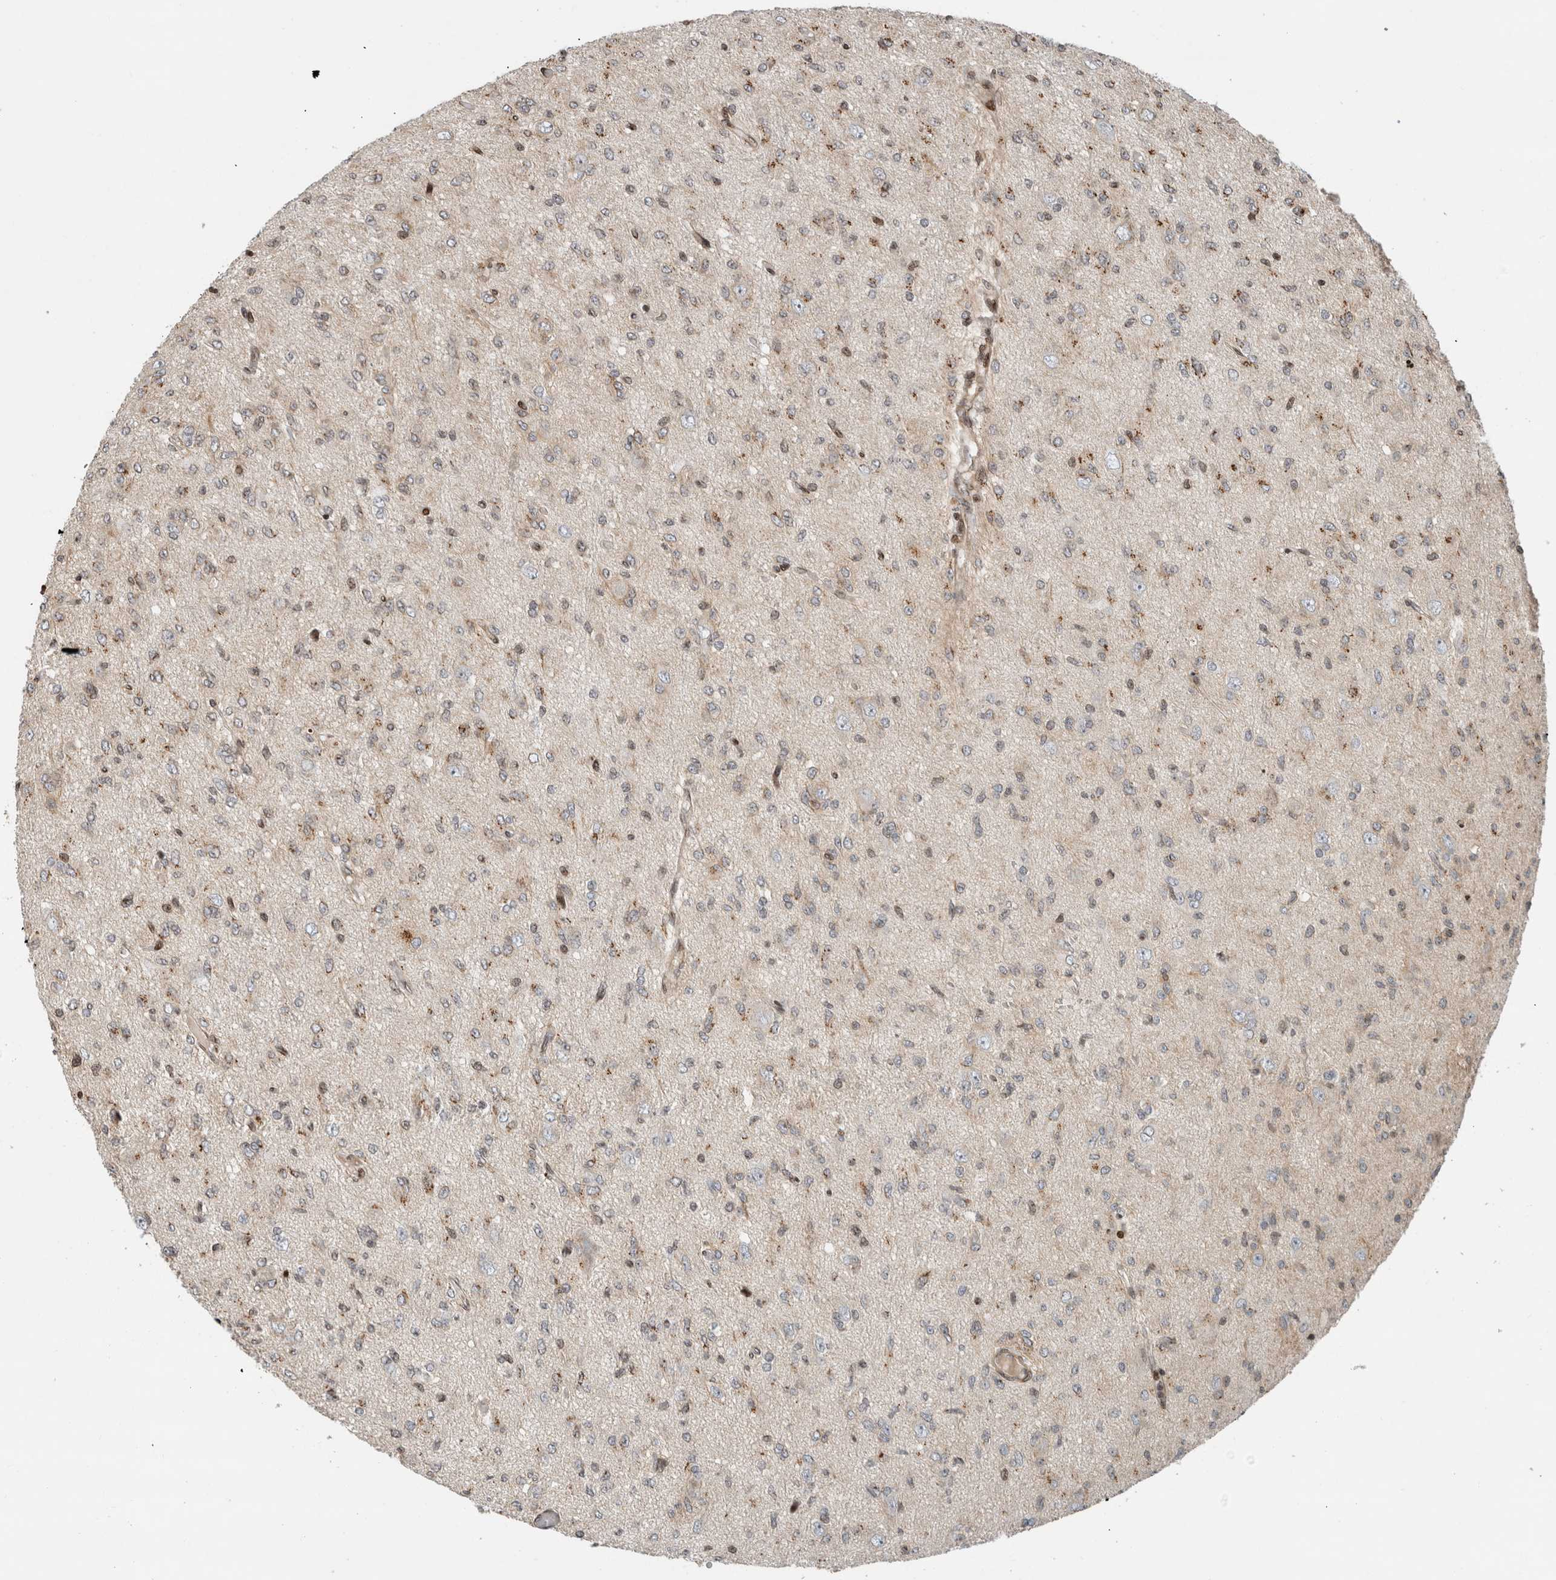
{"staining": {"intensity": "moderate", "quantity": "25%-75%", "location": "cytoplasmic/membranous"}, "tissue": "glioma", "cell_type": "Tumor cells", "image_type": "cancer", "snomed": [{"axis": "morphology", "description": "Glioma, malignant, High grade"}, {"axis": "topography", "description": "Brain"}], "caption": "Moderate cytoplasmic/membranous positivity is present in about 25%-75% of tumor cells in malignant high-grade glioma.", "gene": "GINS4", "patient": {"sex": "female", "age": 59}}